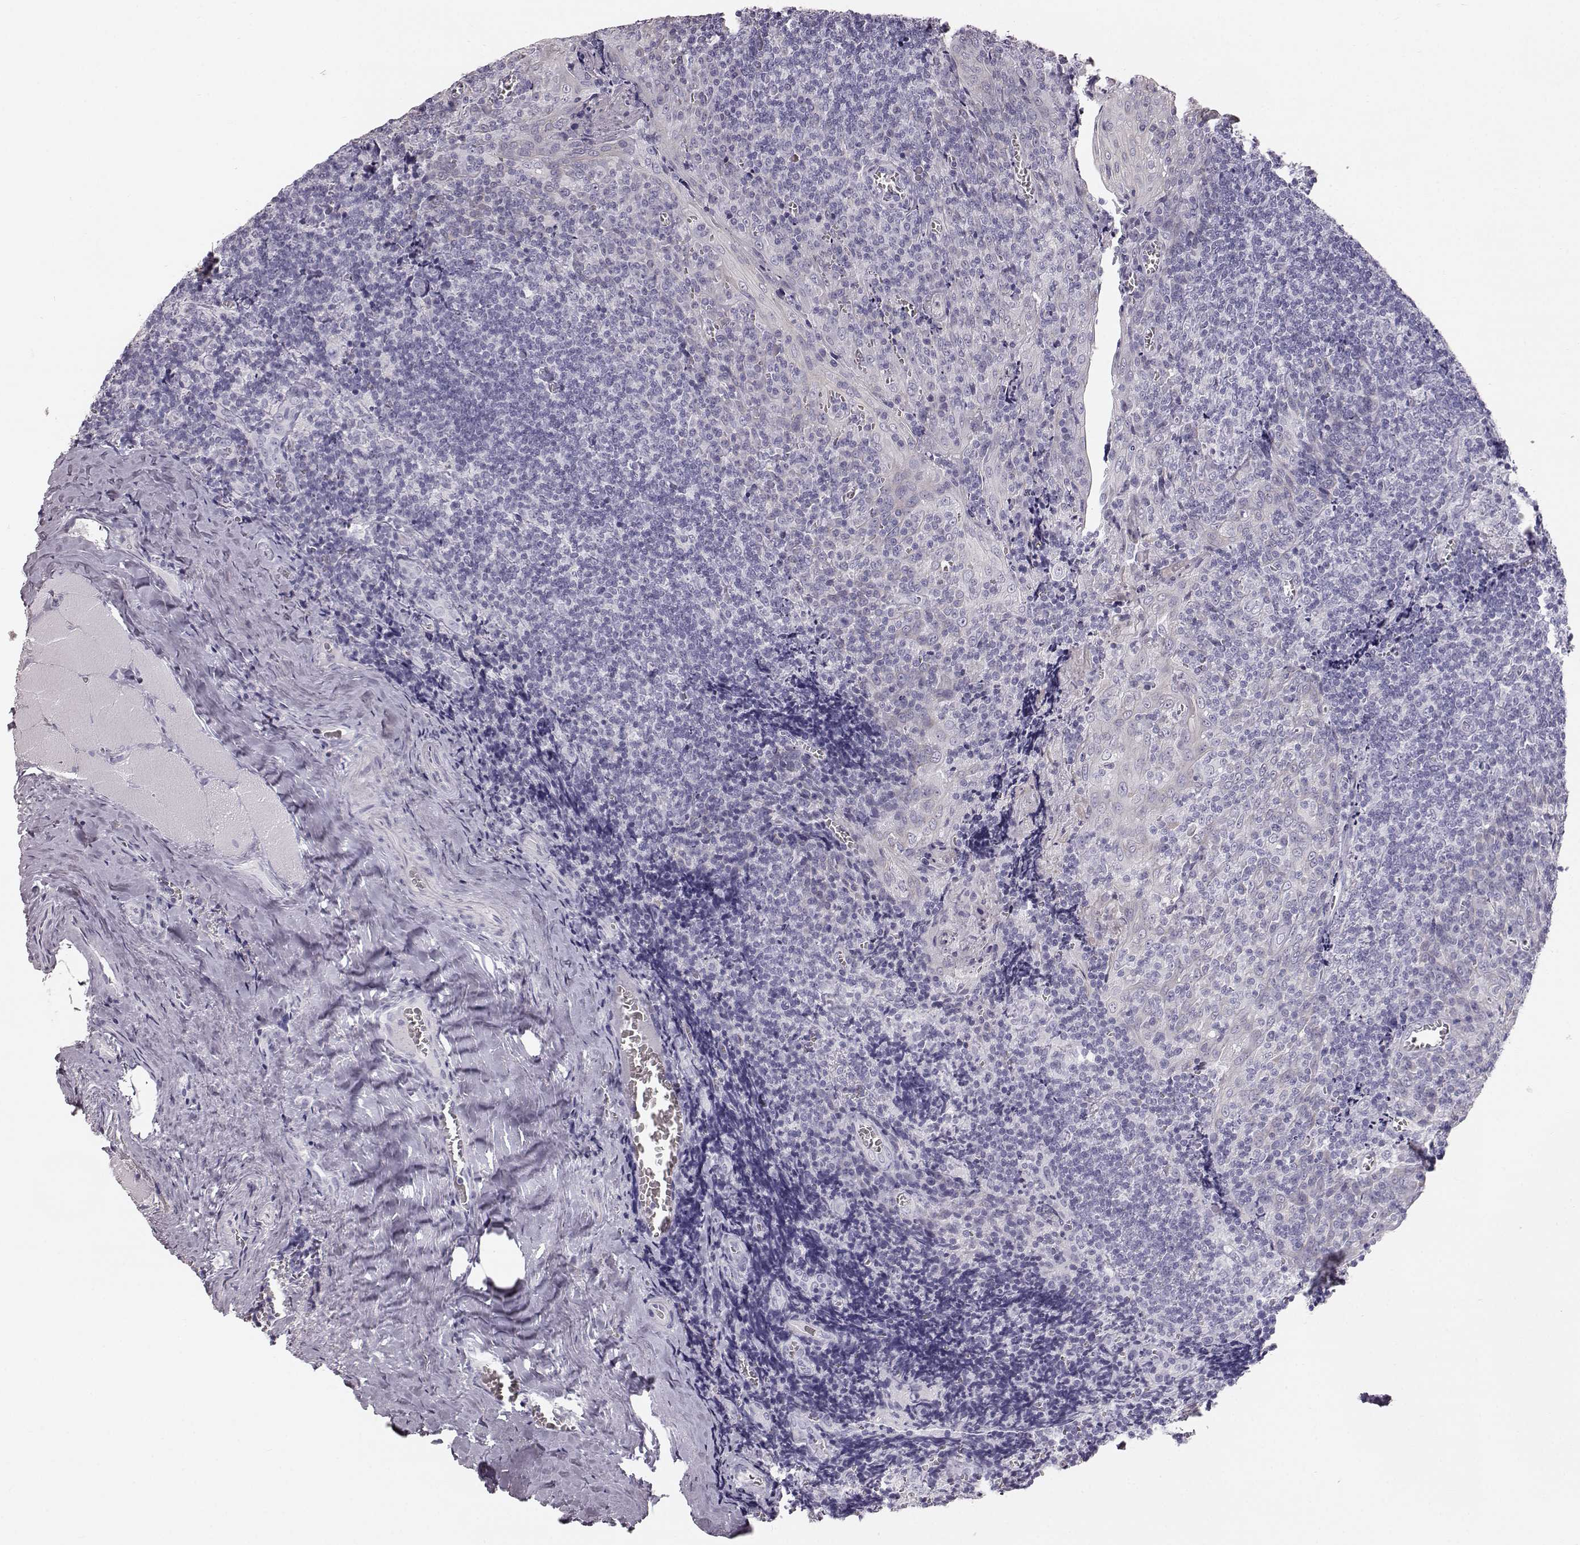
{"staining": {"intensity": "negative", "quantity": "none", "location": "none"}, "tissue": "tonsil", "cell_type": "Germinal center cells", "image_type": "normal", "snomed": [{"axis": "morphology", "description": "Normal tissue, NOS"}, {"axis": "morphology", "description": "Inflammation, NOS"}, {"axis": "topography", "description": "Tonsil"}], "caption": "The histopathology image reveals no significant expression in germinal center cells of tonsil.", "gene": "KRT31", "patient": {"sex": "female", "age": 31}}